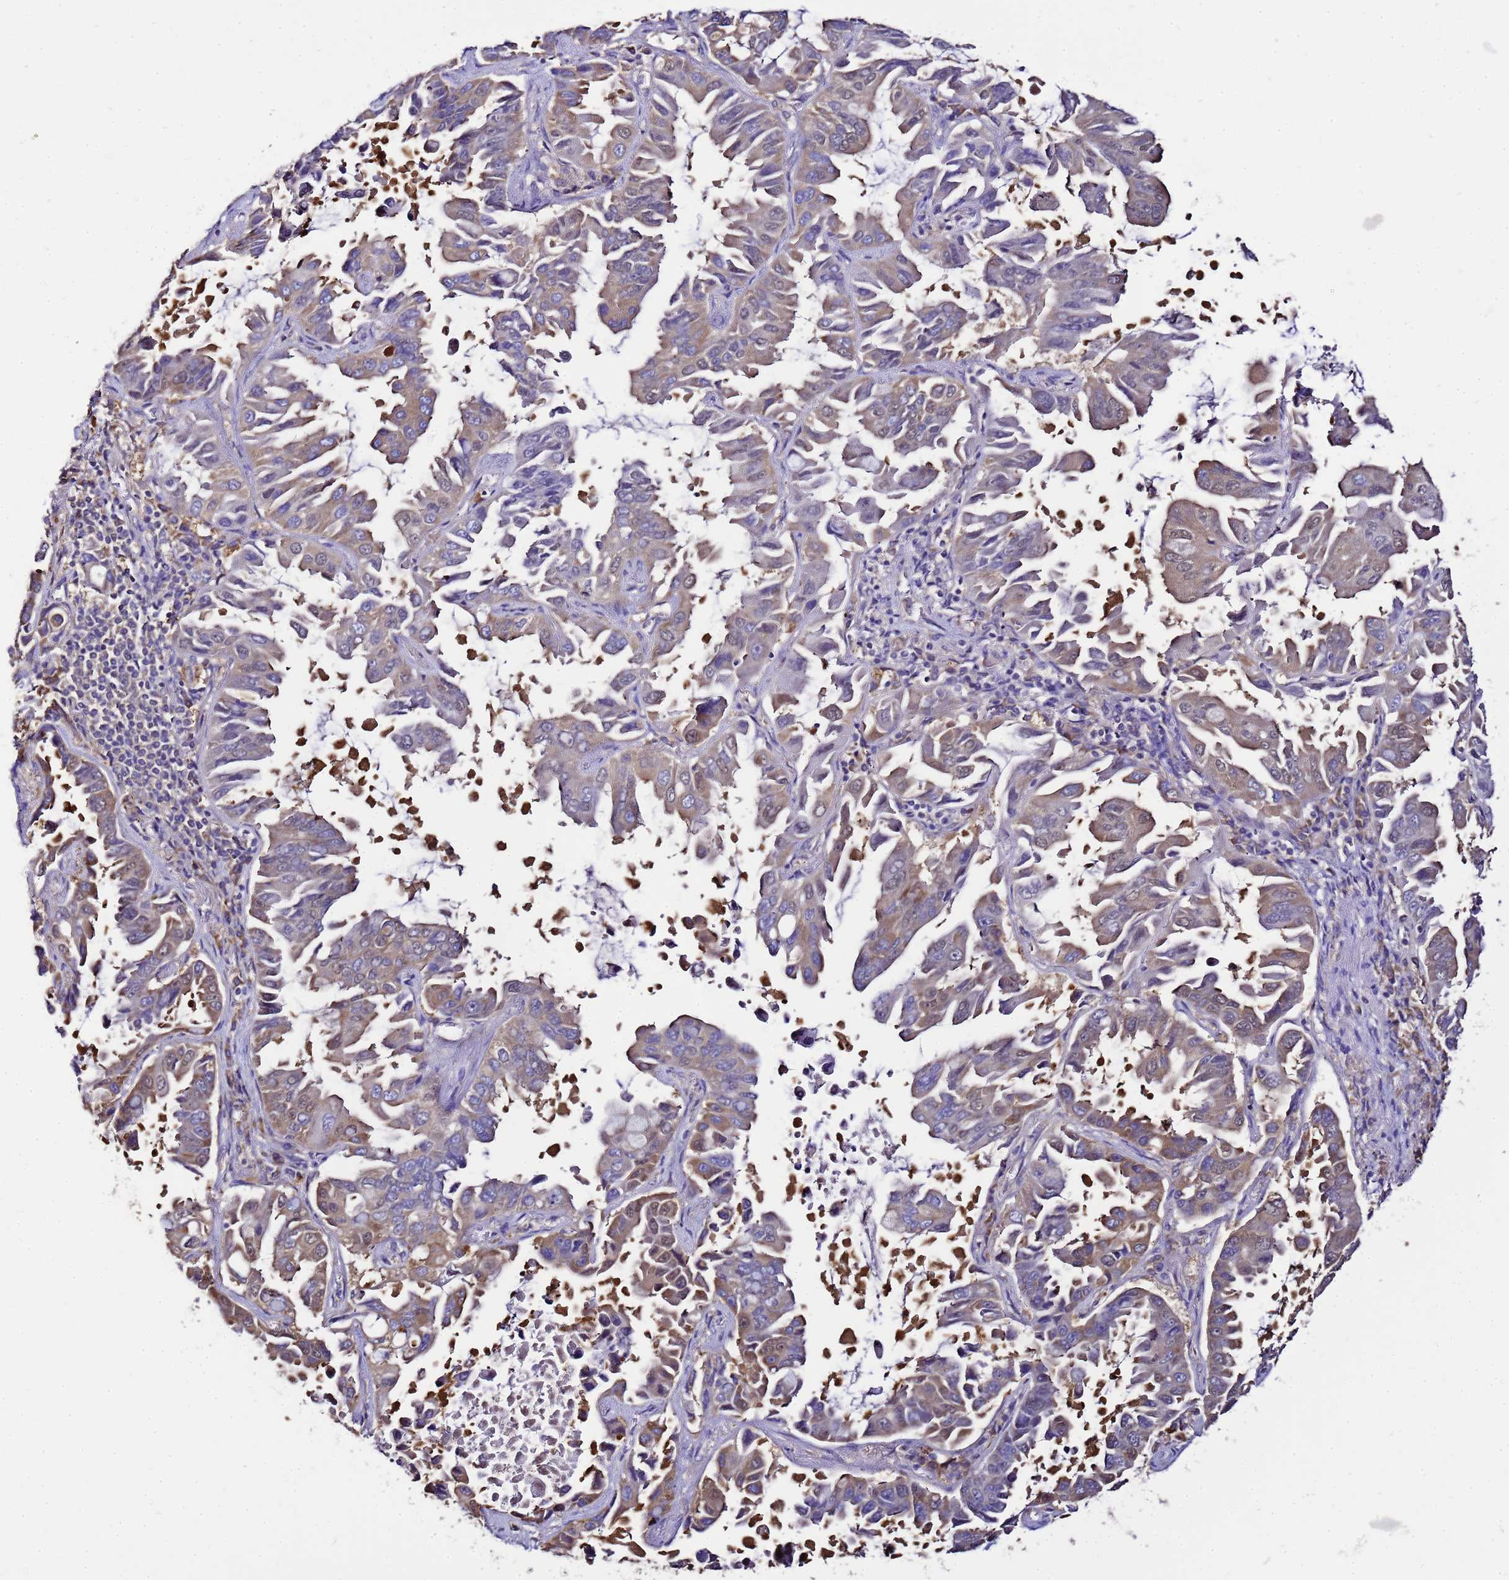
{"staining": {"intensity": "moderate", "quantity": ">75%", "location": "cytoplasmic/membranous"}, "tissue": "lung cancer", "cell_type": "Tumor cells", "image_type": "cancer", "snomed": [{"axis": "morphology", "description": "Adenocarcinoma, NOS"}, {"axis": "topography", "description": "Lung"}], "caption": "Human lung cancer stained for a protein (brown) demonstrates moderate cytoplasmic/membranous positive staining in approximately >75% of tumor cells.", "gene": "NARS1", "patient": {"sex": "male", "age": 64}}